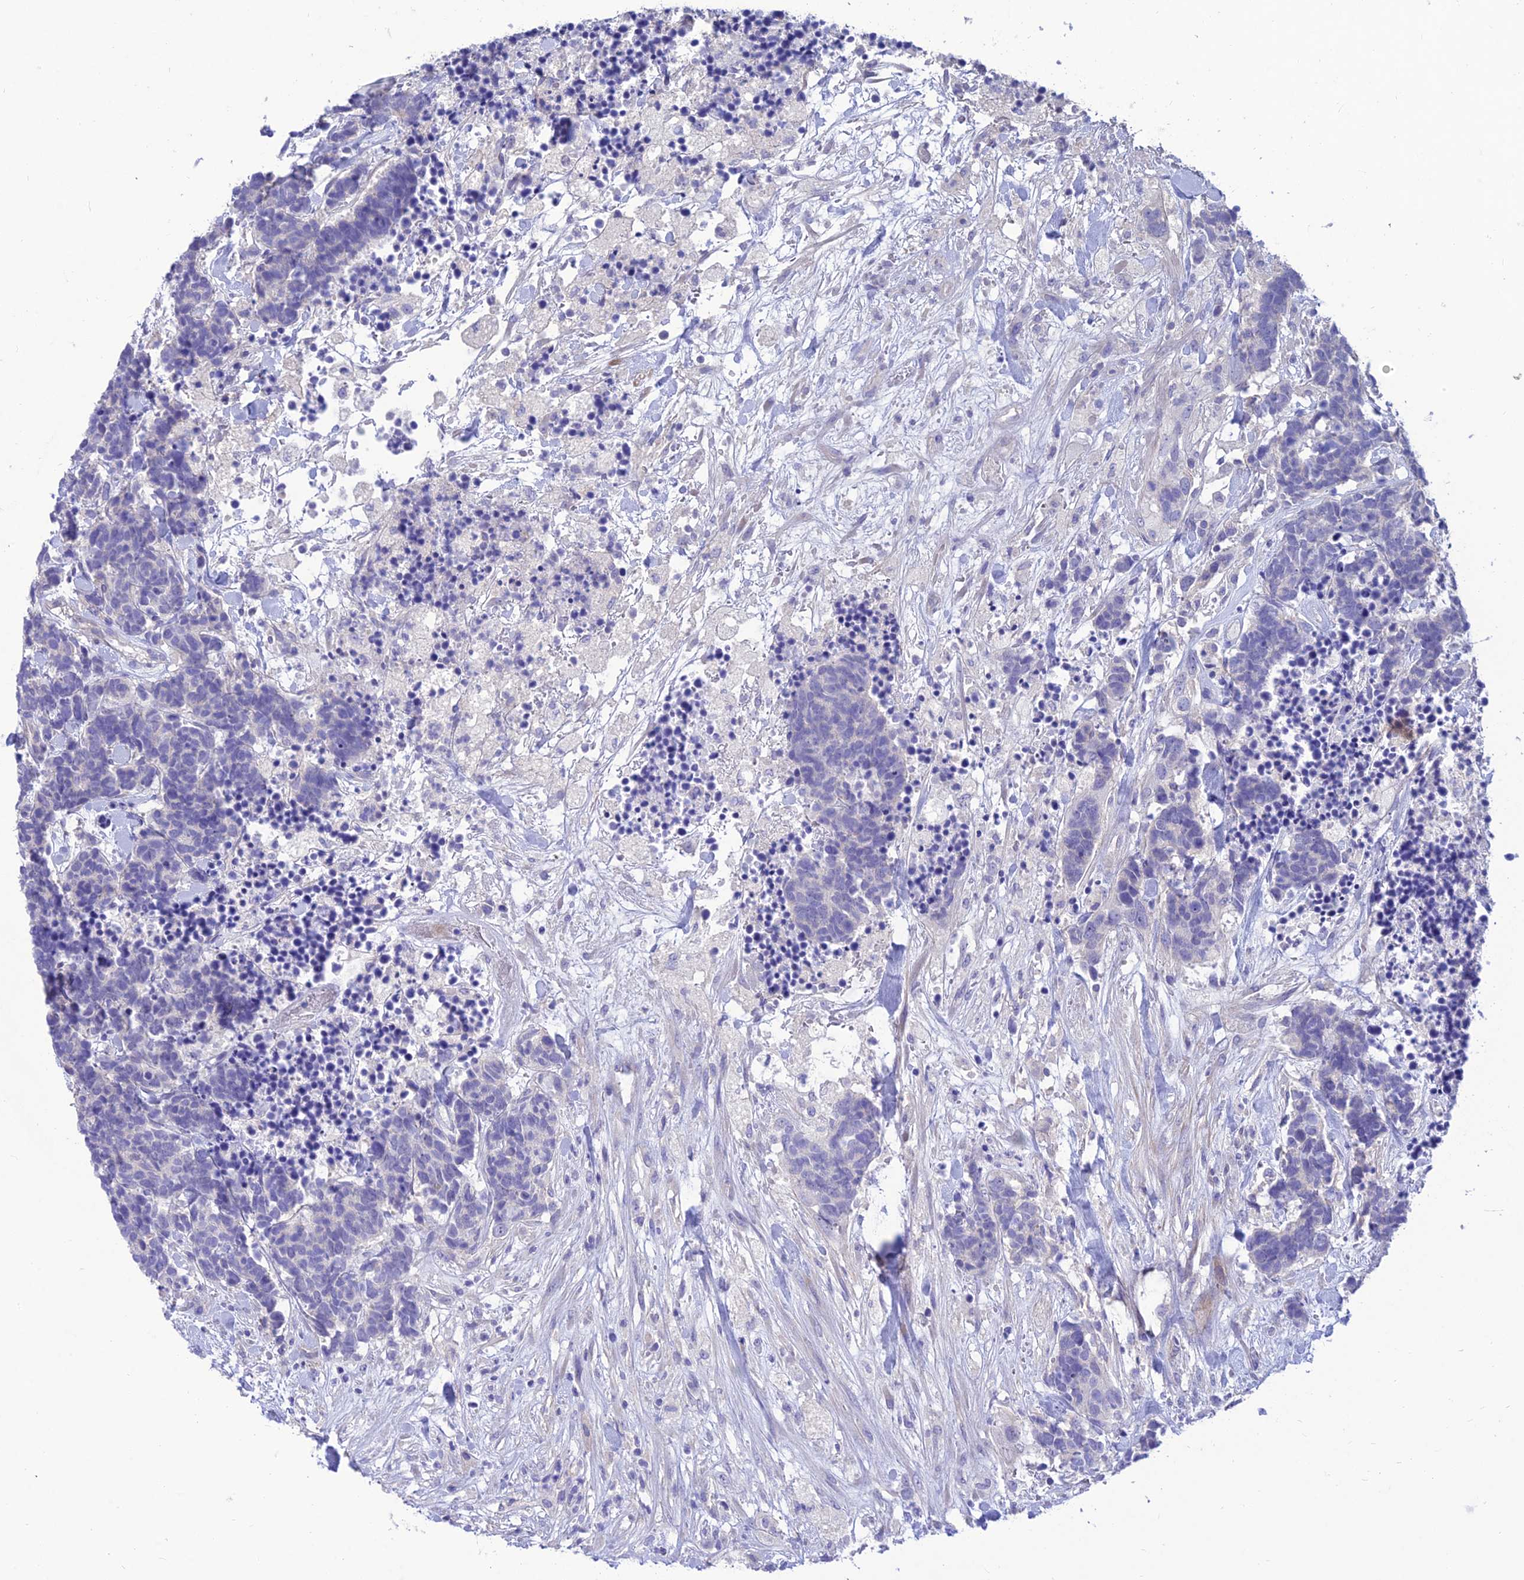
{"staining": {"intensity": "negative", "quantity": "none", "location": "none"}, "tissue": "carcinoid", "cell_type": "Tumor cells", "image_type": "cancer", "snomed": [{"axis": "morphology", "description": "Carcinoma, NOS"}, {"axis": "morphology", "description": "Carcinoid, malignant, NOS"}, {"axis": "topography", "description": "Prostate"}], "caption": "Immunohistochemistry (IHC) photomicrograph of human carcinoma stained for a protein (brown), which displays no staining in tumor cells.", "gene": "TEKT3", "patient": {"sex": "male", "age": 57}}